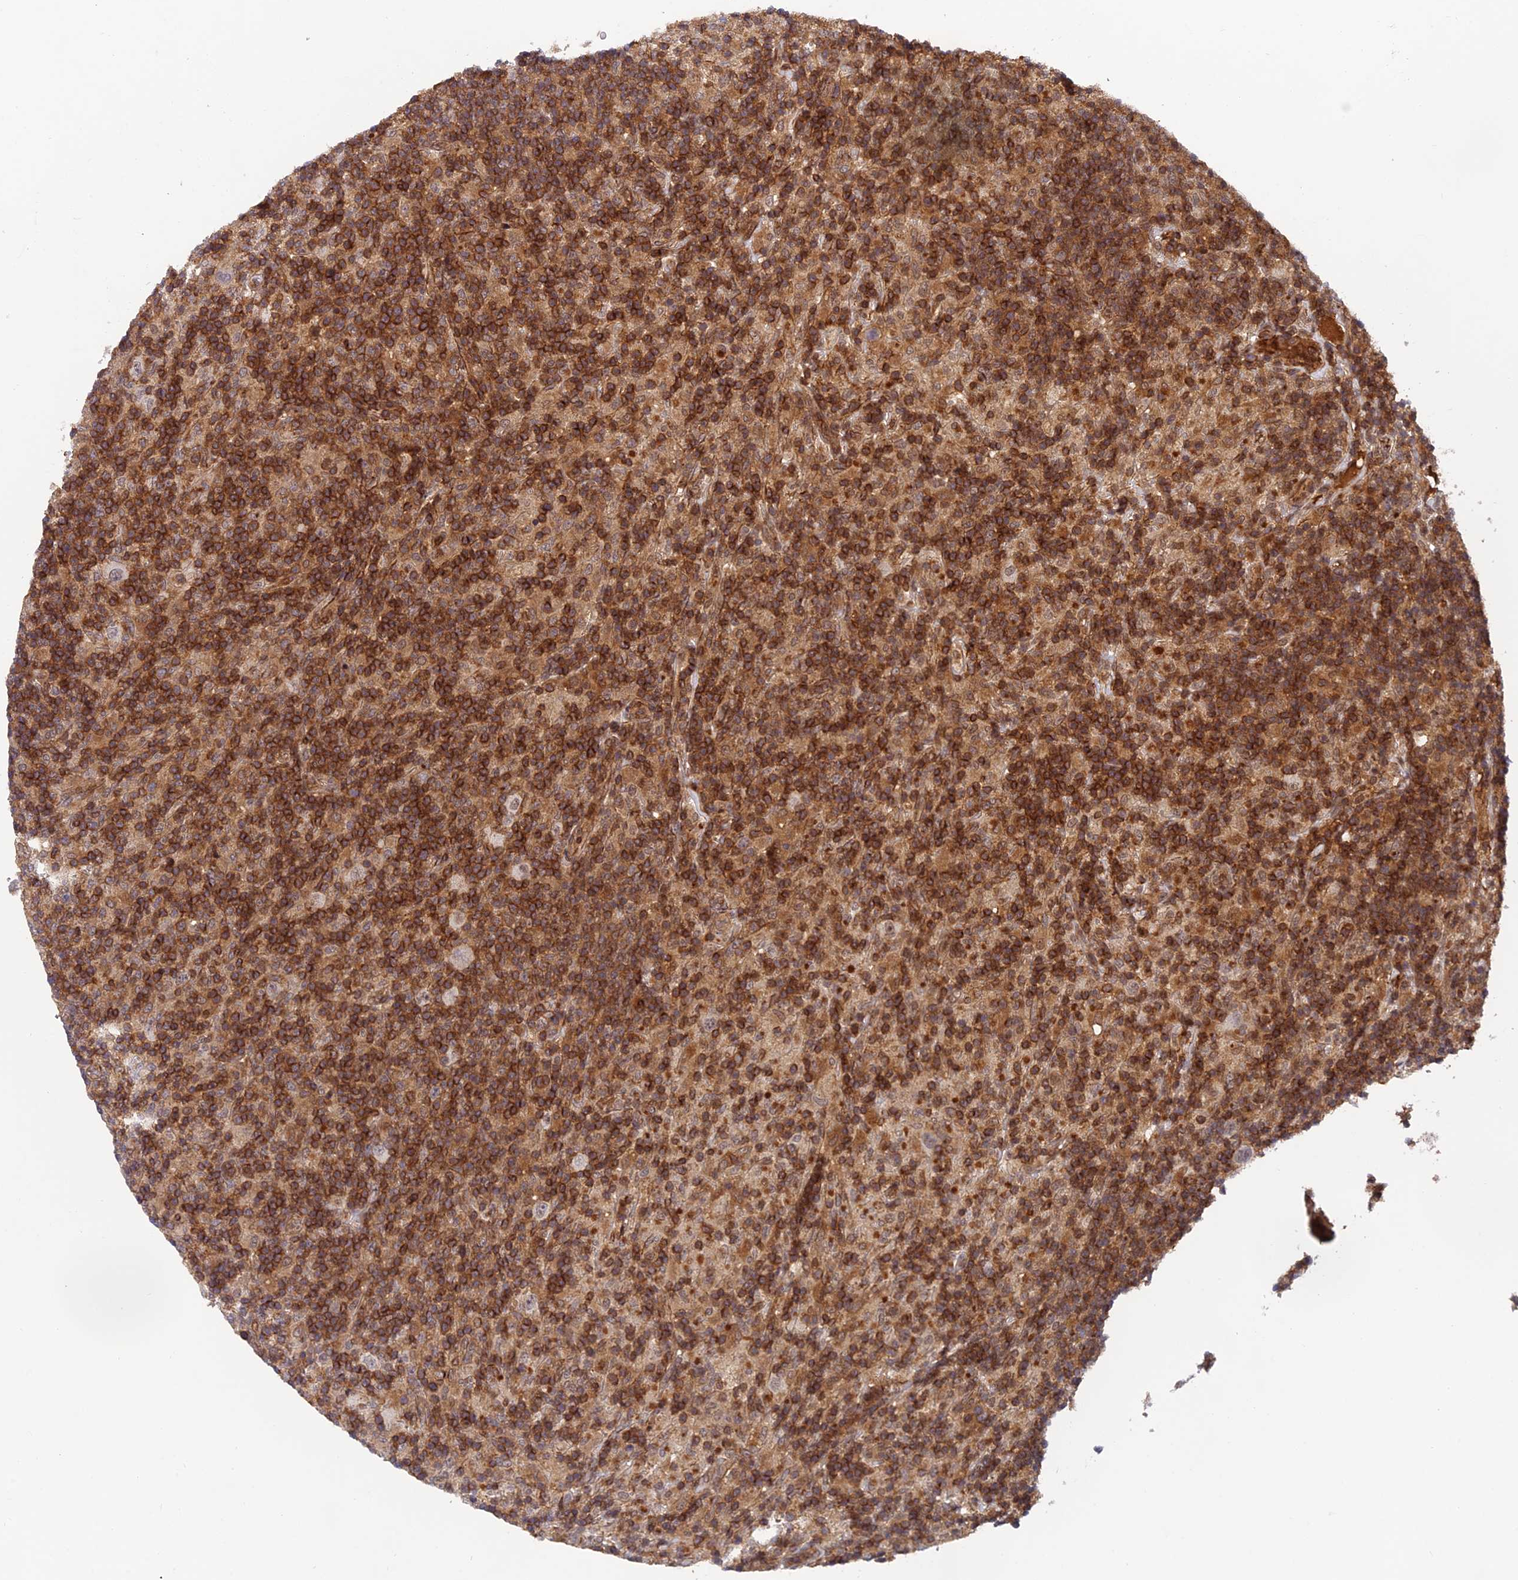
{"staining": {"intensity": "negative", "quantity": "none", "location": "none"}, "tissue": "lymphoma", "cell_type": "Tumor cells", "image_type": "cancer", "snomed": [{"axis": "morphology", "description": "Hodgkin's disease, NOS"}, {"axis": "topography", "description": "Lymph node"}], "caption": "An IHC image of Hodgkin's disease is shown. There is no staining in tumor cells of Hodgkin's disease.", "gene": "OSBPL1A", "patient": {"sex": "male", "age": 70}}